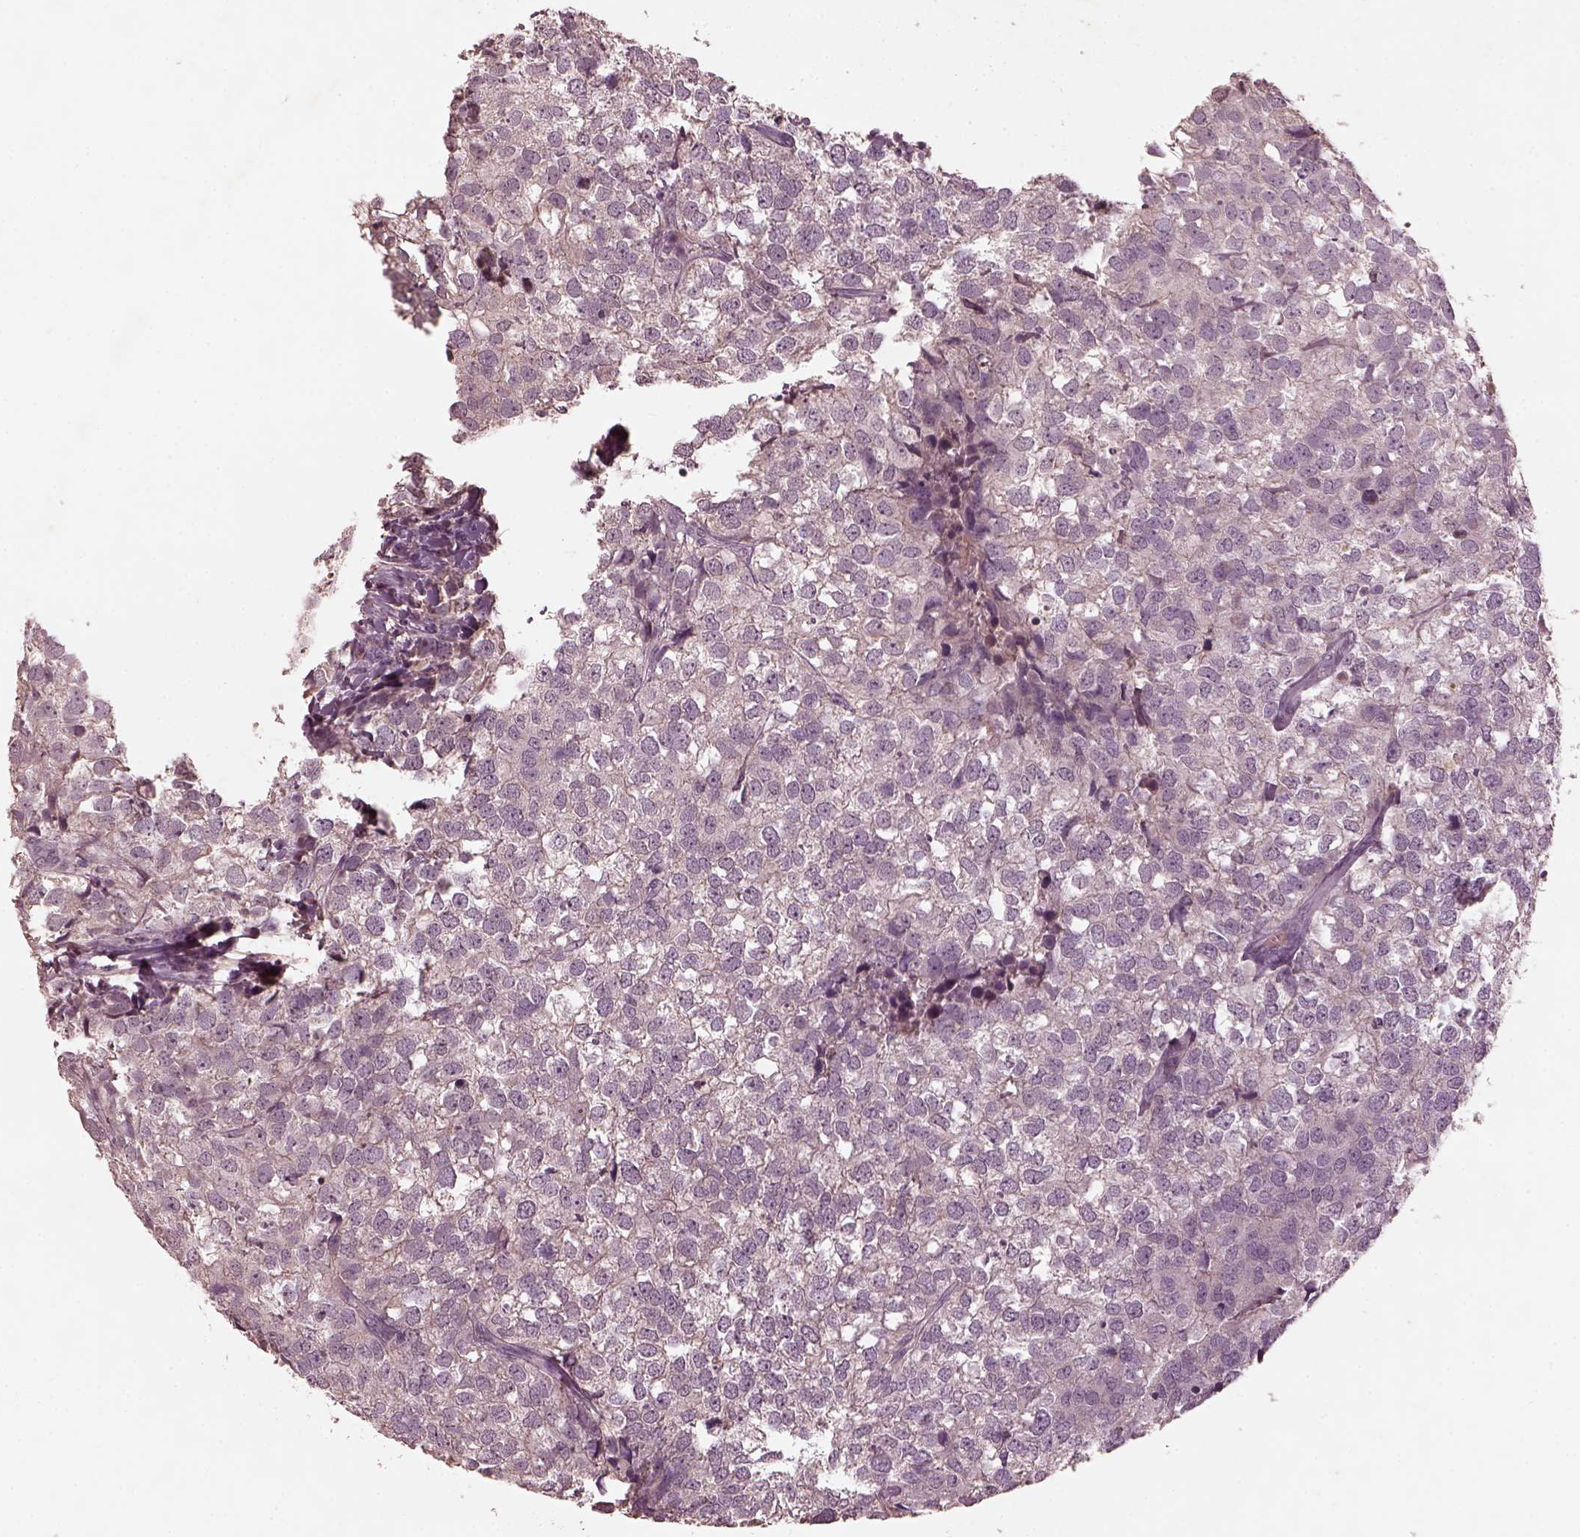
{"staining": {"intensity": "negative", "quantity": "none", "location": "none"}, "tissue": "breast cancer", "cell_type": "Tumor cells", "image_type": "cancer", "snomed": [{"axis": "morphology", "description": "Duct carcinoma"}, {"axis": "topography", "description": "Breast"}], "caption": "The histopathology image exhibits no staining of tumor cells in breast cancer (intraductal carcinoma). (DAB (3,3'-diaminobenzidine) immunohistochemistry visualized using brightfield microscopy, high magnification).", "gene": "FRRS1L", "patient": {"sex": "female", "age": 30}}